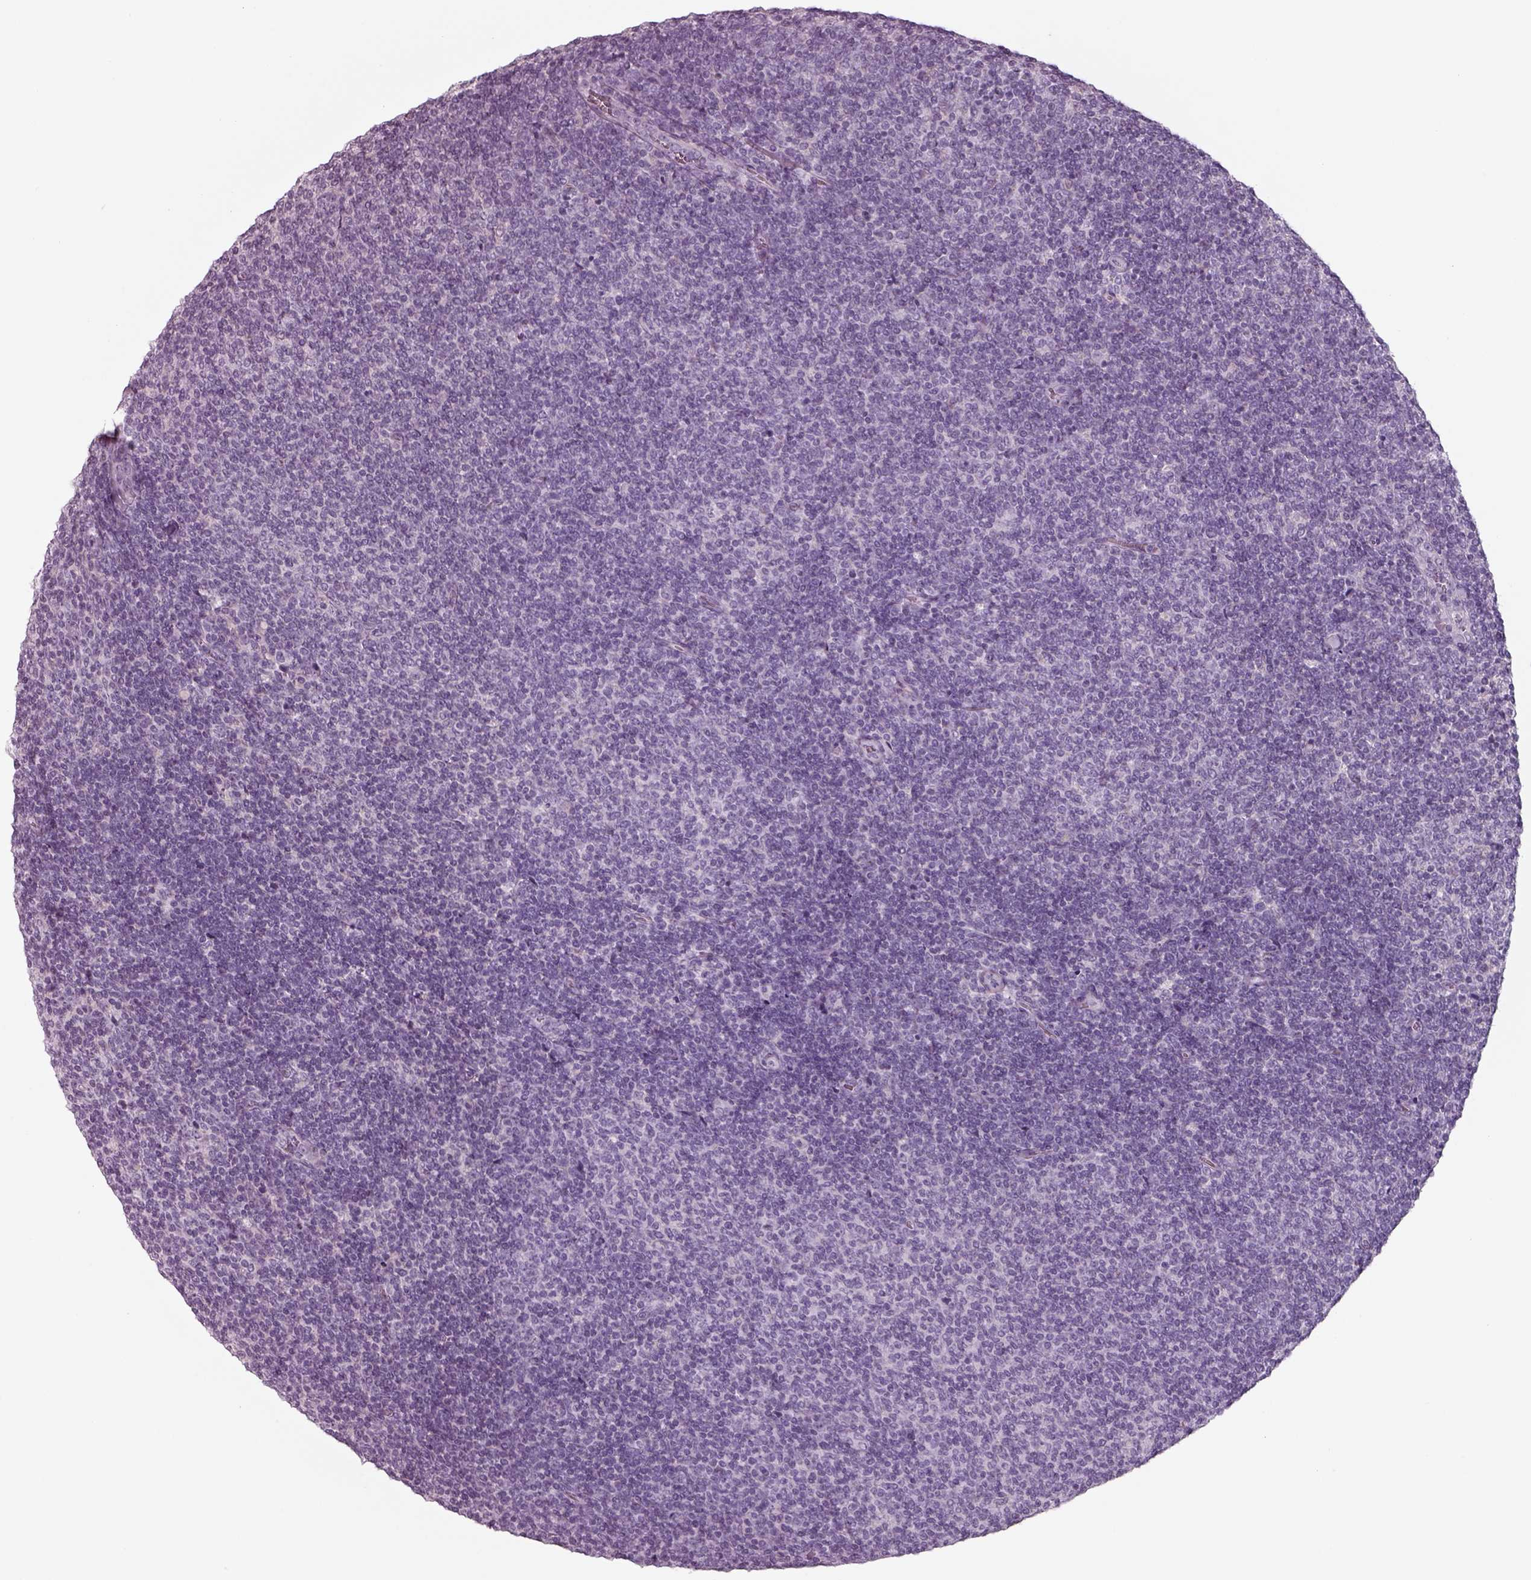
{"staining": {"intensity": "negative", "quantity": "none", "location": "none"}, "tissue": "lymphoma", "cell_type": "Tumor cells", "image_type": "cancer", "snomed": [{"axis": "morphology", "description": "Malignant lymphoma, non-Hodgkin's type, Low grade"}, {"axis": "topography", "description": "Lymph node"}], "caption": "This is an immunohistochemistry (IHC) photomicrograph of human lymphoma. There is no staining in tumor cells.", "gene": "SEPTIN14", "patient": {"sex": "male", "age": 52}}